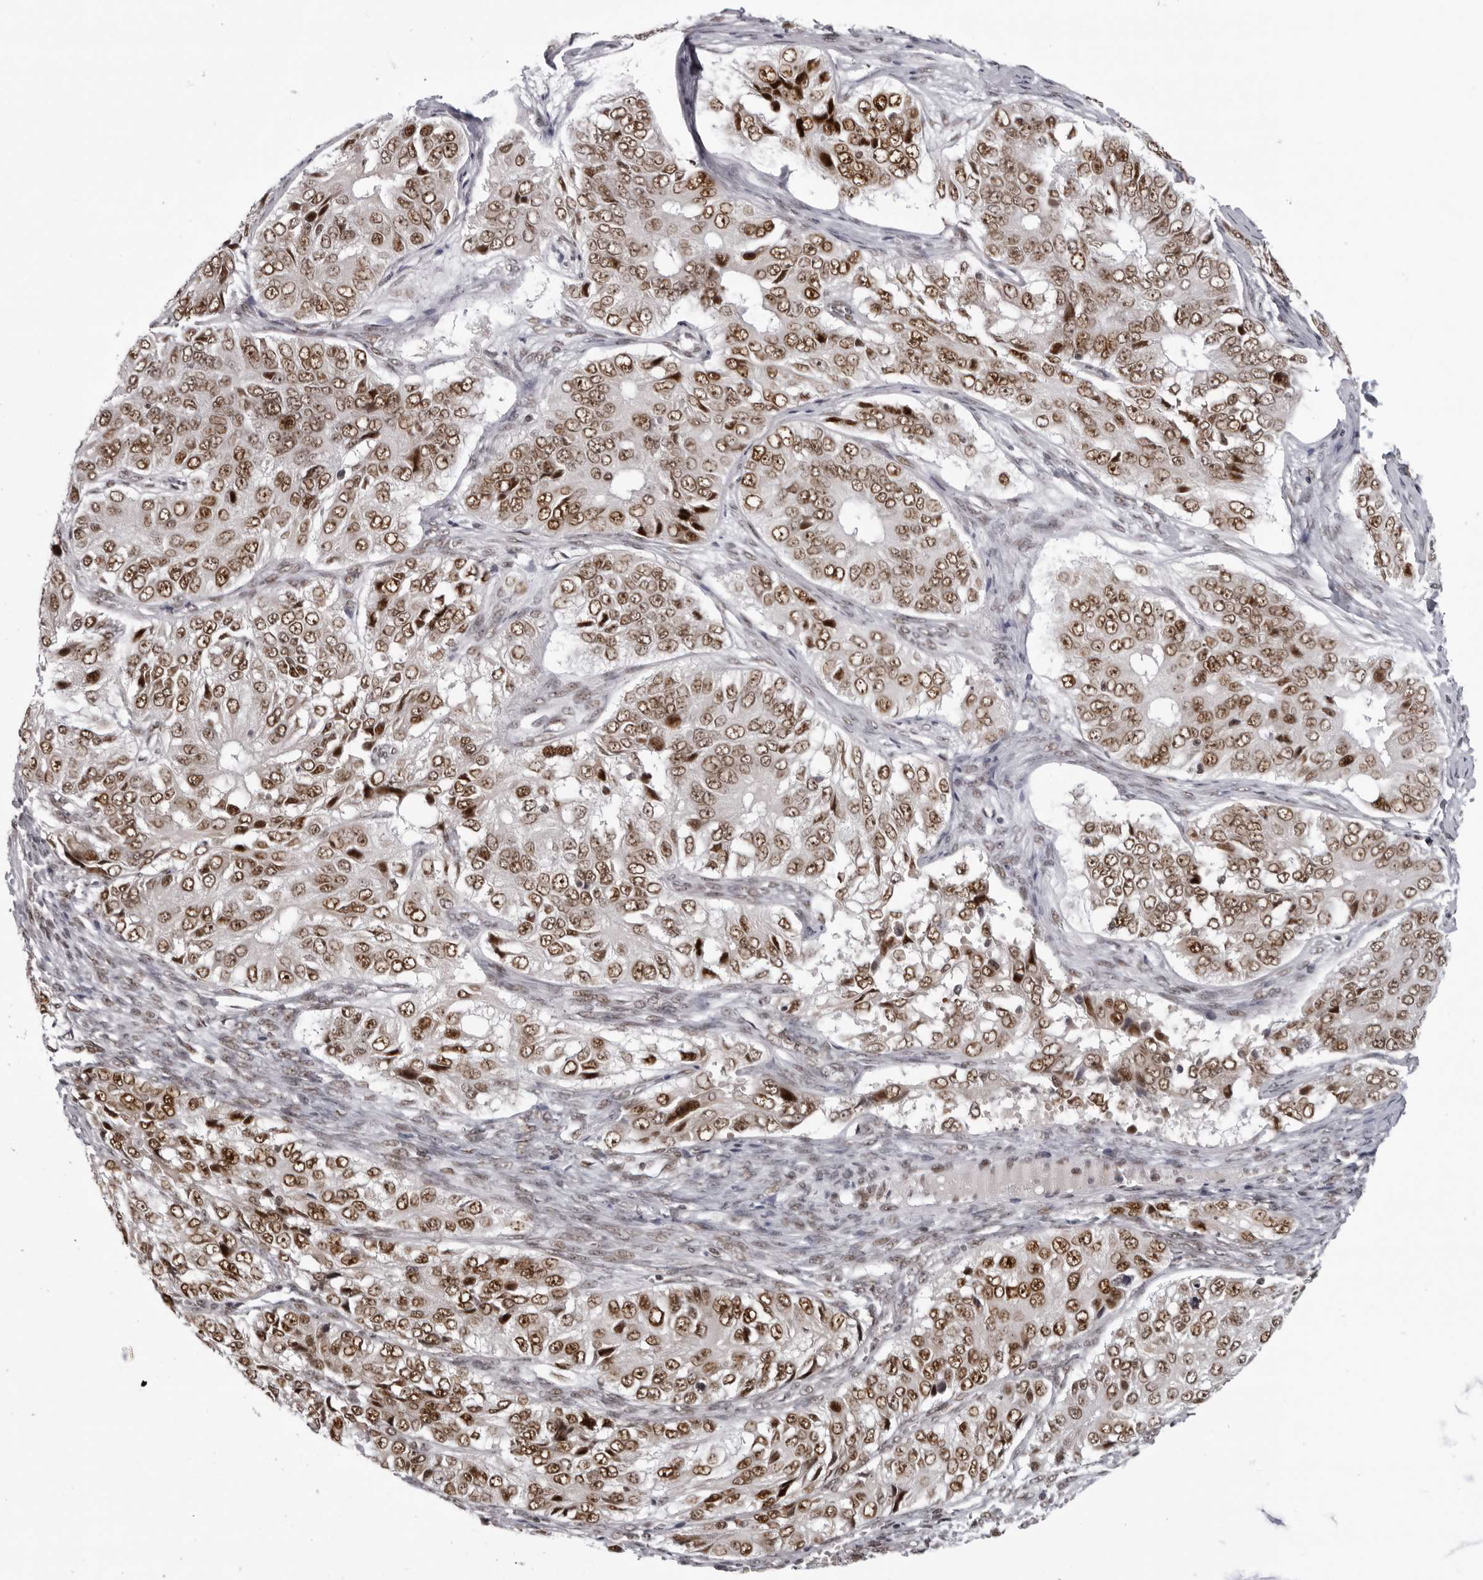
{"staining": {"intensity": "moderate", "quantity": ">75%", "location": "nuclear"}, "tissue": "ovarian cancer", "cell_type": "Tumor cells", "image_type": "cancer", "snomed": [{"axis": "morphology", "description": "Carcinoma, endometroid"}, {"axis": "topography", "description": "Ovary"}], "caption": "DAB immunohistochemical staining of ovarian endometroid carcinoma shows moderate nuclear protein expression in approximately >75% of tumor cells.", "gene": "HEXIM2", "patient": {"sex": "female", "age": 51}}